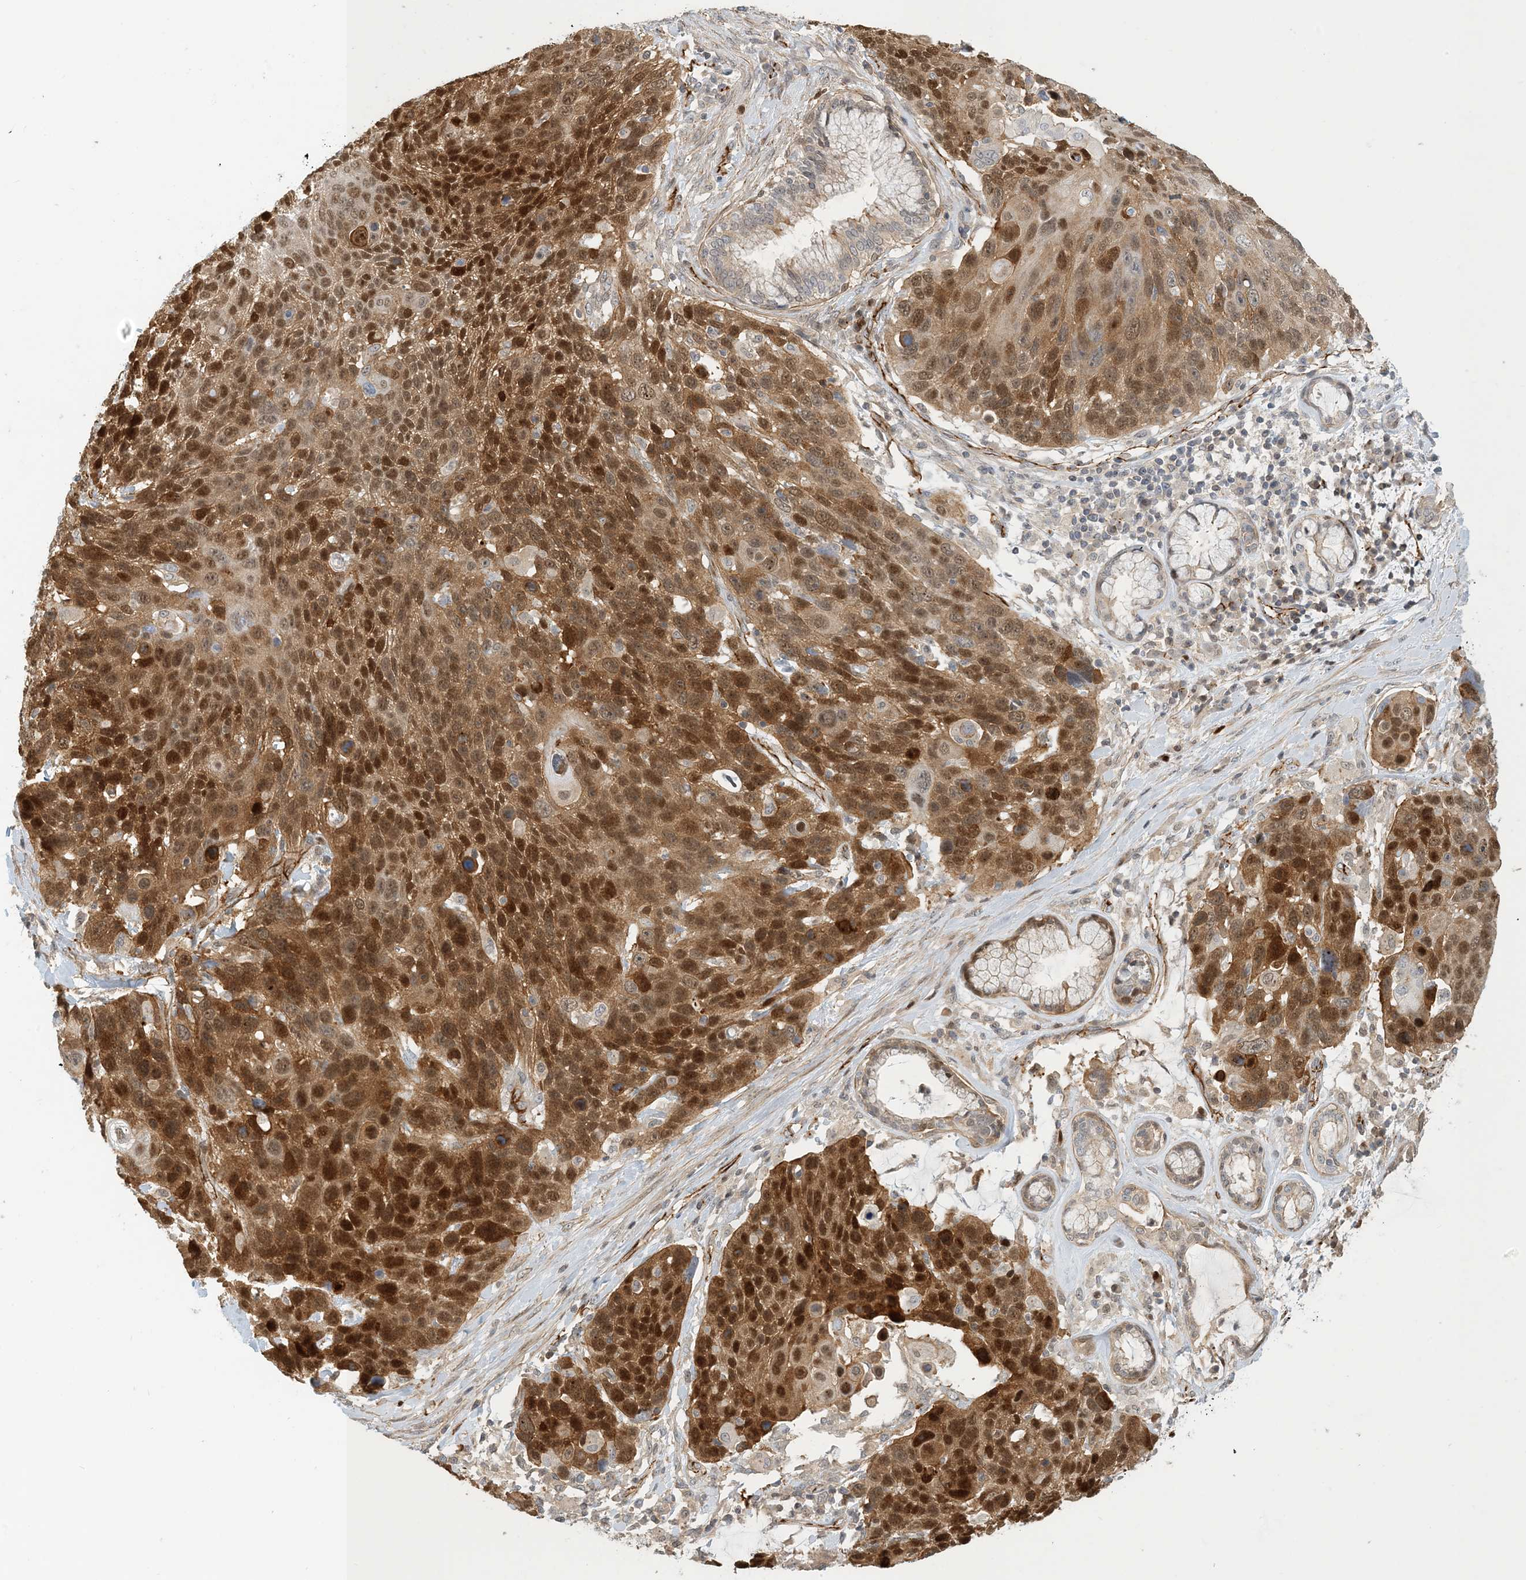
{"staining": {"intensity": "moderate", "quantity": ">75%", "location": "cytoplasmic/membranous,nuclear"}, "tissue": "lung cancer", "cell_type": "Tumor cells", "image_type": "cancer", "snomed": [{"axis": "morphology", "description": "Squamous cell carcinoma, NOS"}, {"axis": "topography", "description": "Lung"}], "caption": "IHC of lung squamous cell carcinoma reveals medium levels of moderate cytoplasmic/membranous and nuclear expression in approximately >75% of tumor cells.", "gene": "MAPKBP1", "patient": {"sex": "male", "age": 66}}